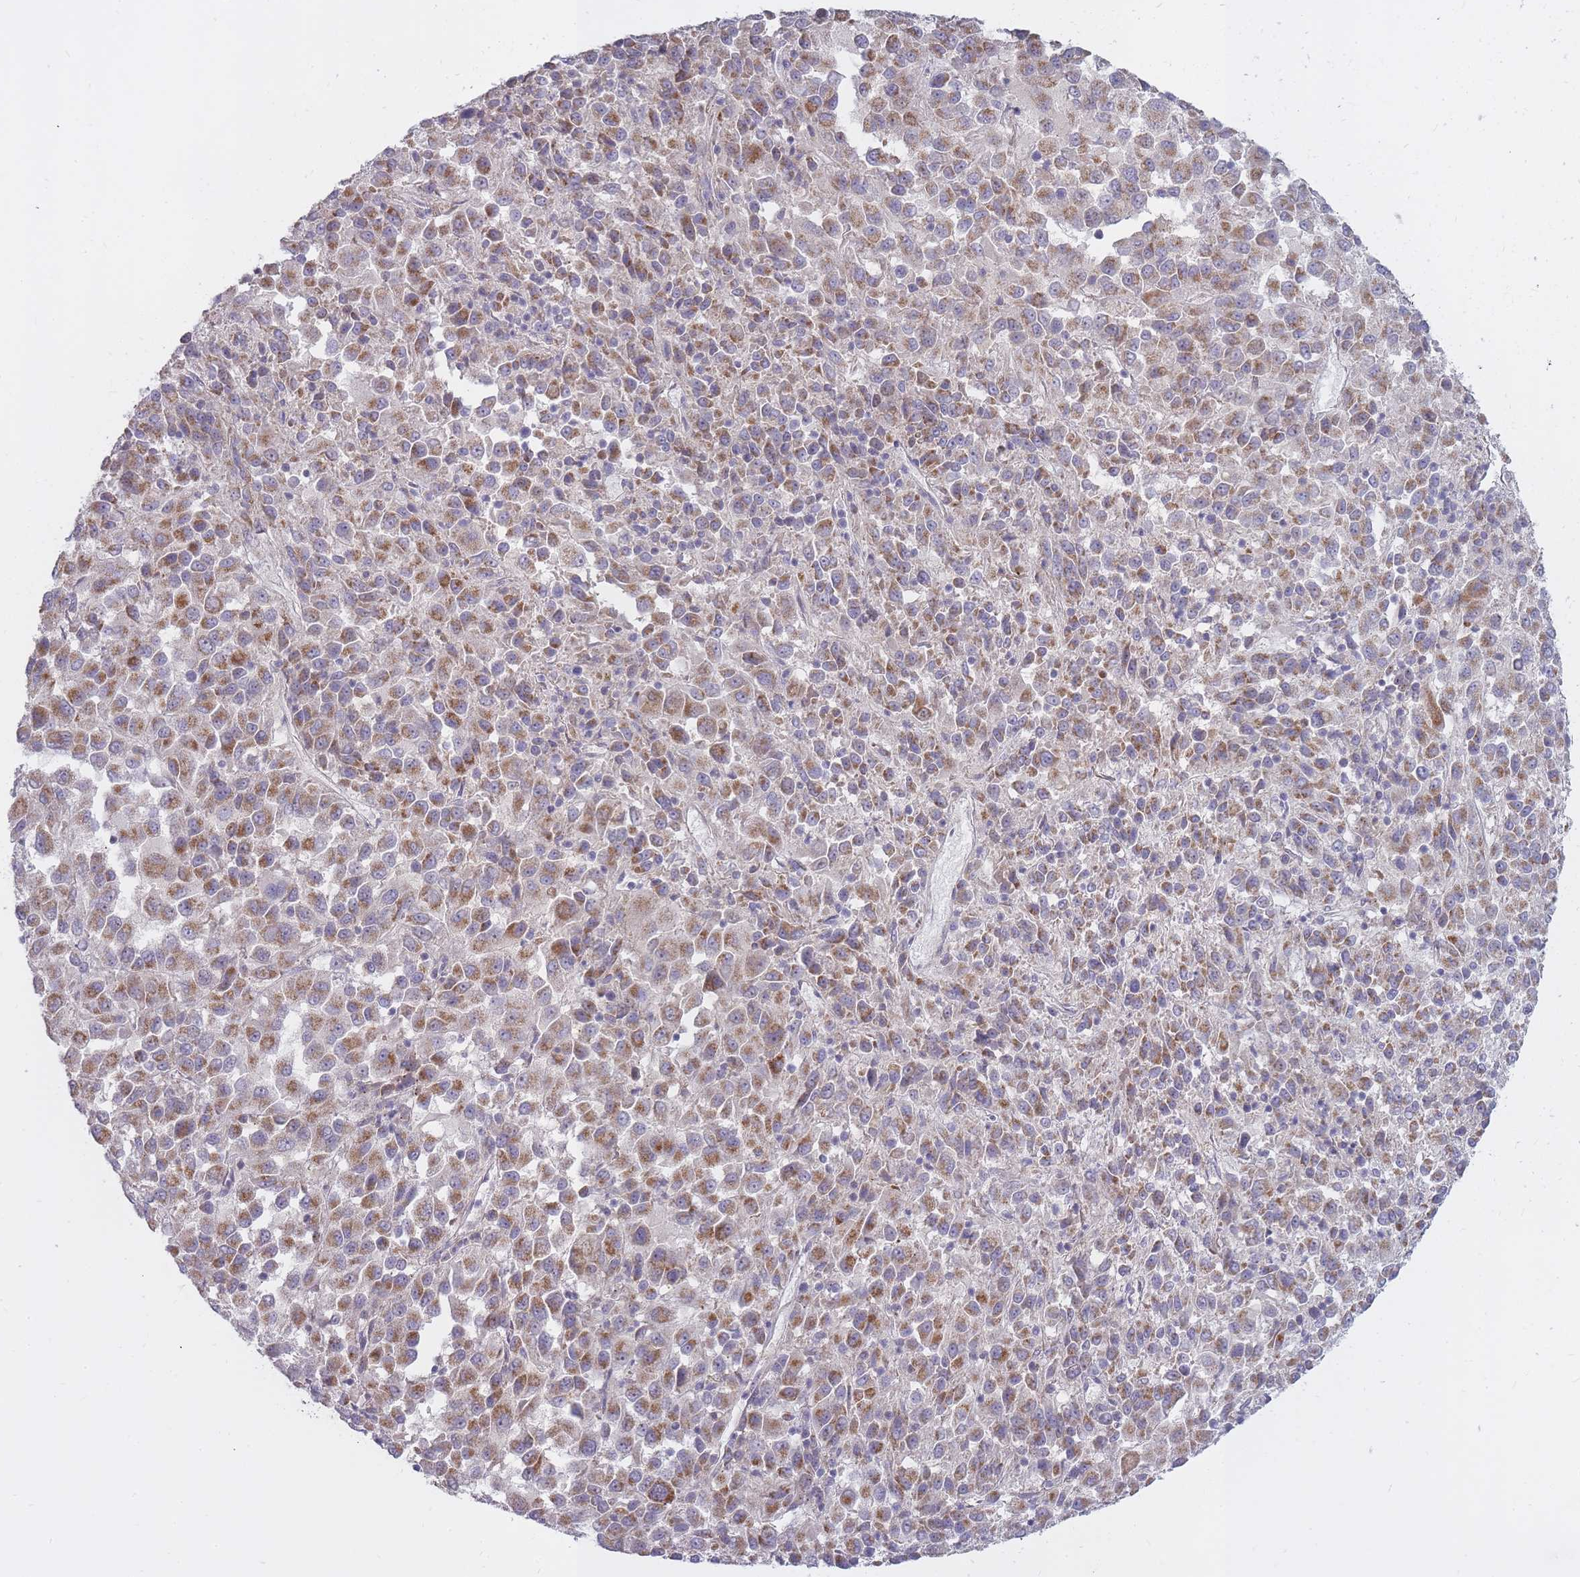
{"staining": {"intensity": "moderate", "quantity": ">75%", "location": "cytoplasmic/membranous"}, "tissue": "melanoma", "cell_type": "Tumor cells", "image_type": "cancer", "snomed": [{"axis": "morphology", "description": "Malignant melanoma, Metastatic site"}, {"axis": "topography", "description": "Lung"}], "caption": "A high-resolution image shows IHC staining of malignant melanoma (metastatic site), which displays moderate cytoplasmic/membranous expression in about >75% of tumor cells.", "gene": "ALKBH4", "patient": {"sex": "male", "age": 64}}